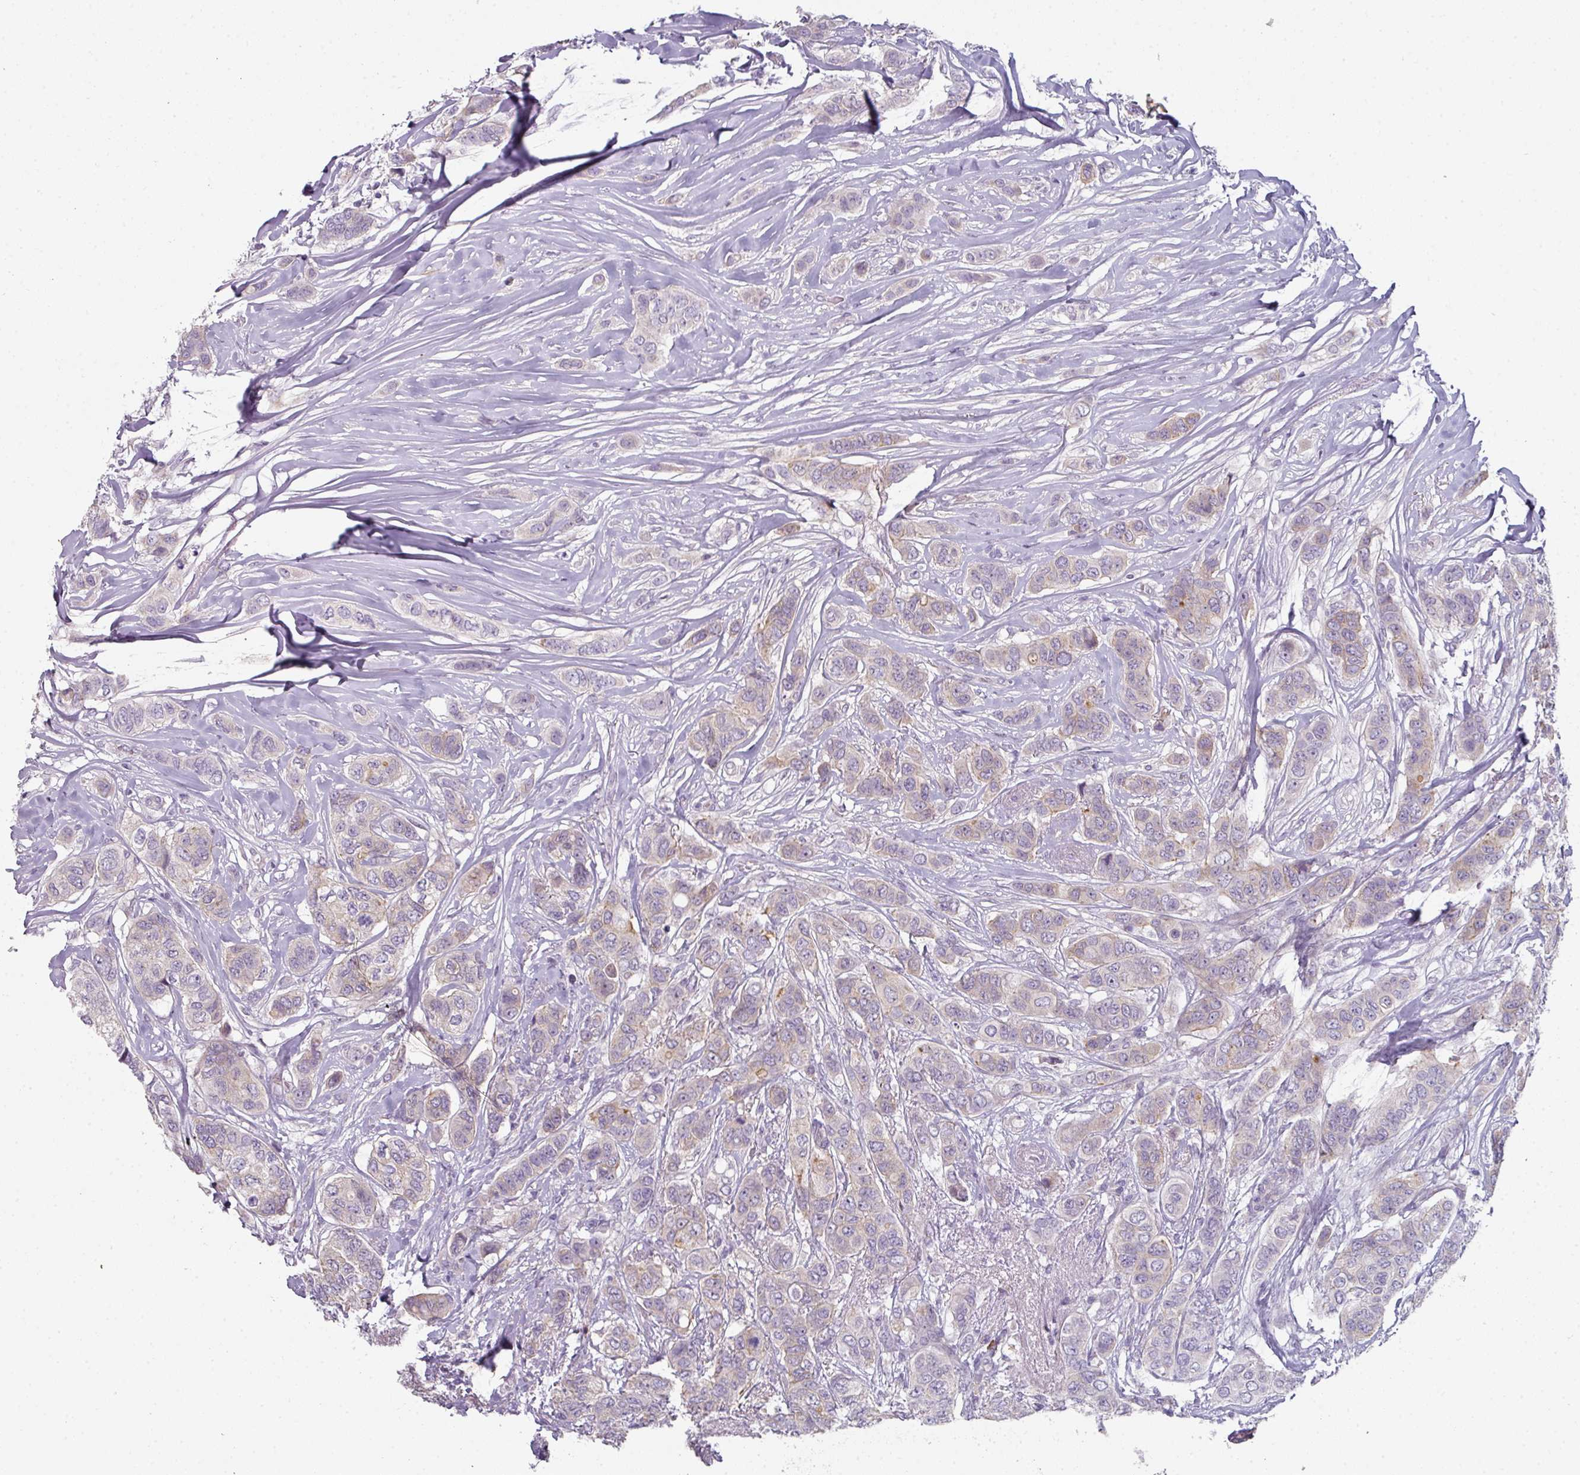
{"staining": {"intensity": "weak", "quantity": "<25%", "location": "cytoplasmic/membranous"}, "tissue": "breast cancer", "cell_type": "Tumor cells", "image_type": "cancer", "snomed": [{"axis": "morphology", "description": "Lobular carcinoma"}, {"axis": "topography", "description": "Breast"}], "caption": "This is a photomicrograph of immunohistochemistry (IHC) staining of breast cancer, which shows no expression in tumor cells.", "gene": "FHAD1", "patient": {"sex": "female", "age": 51}}